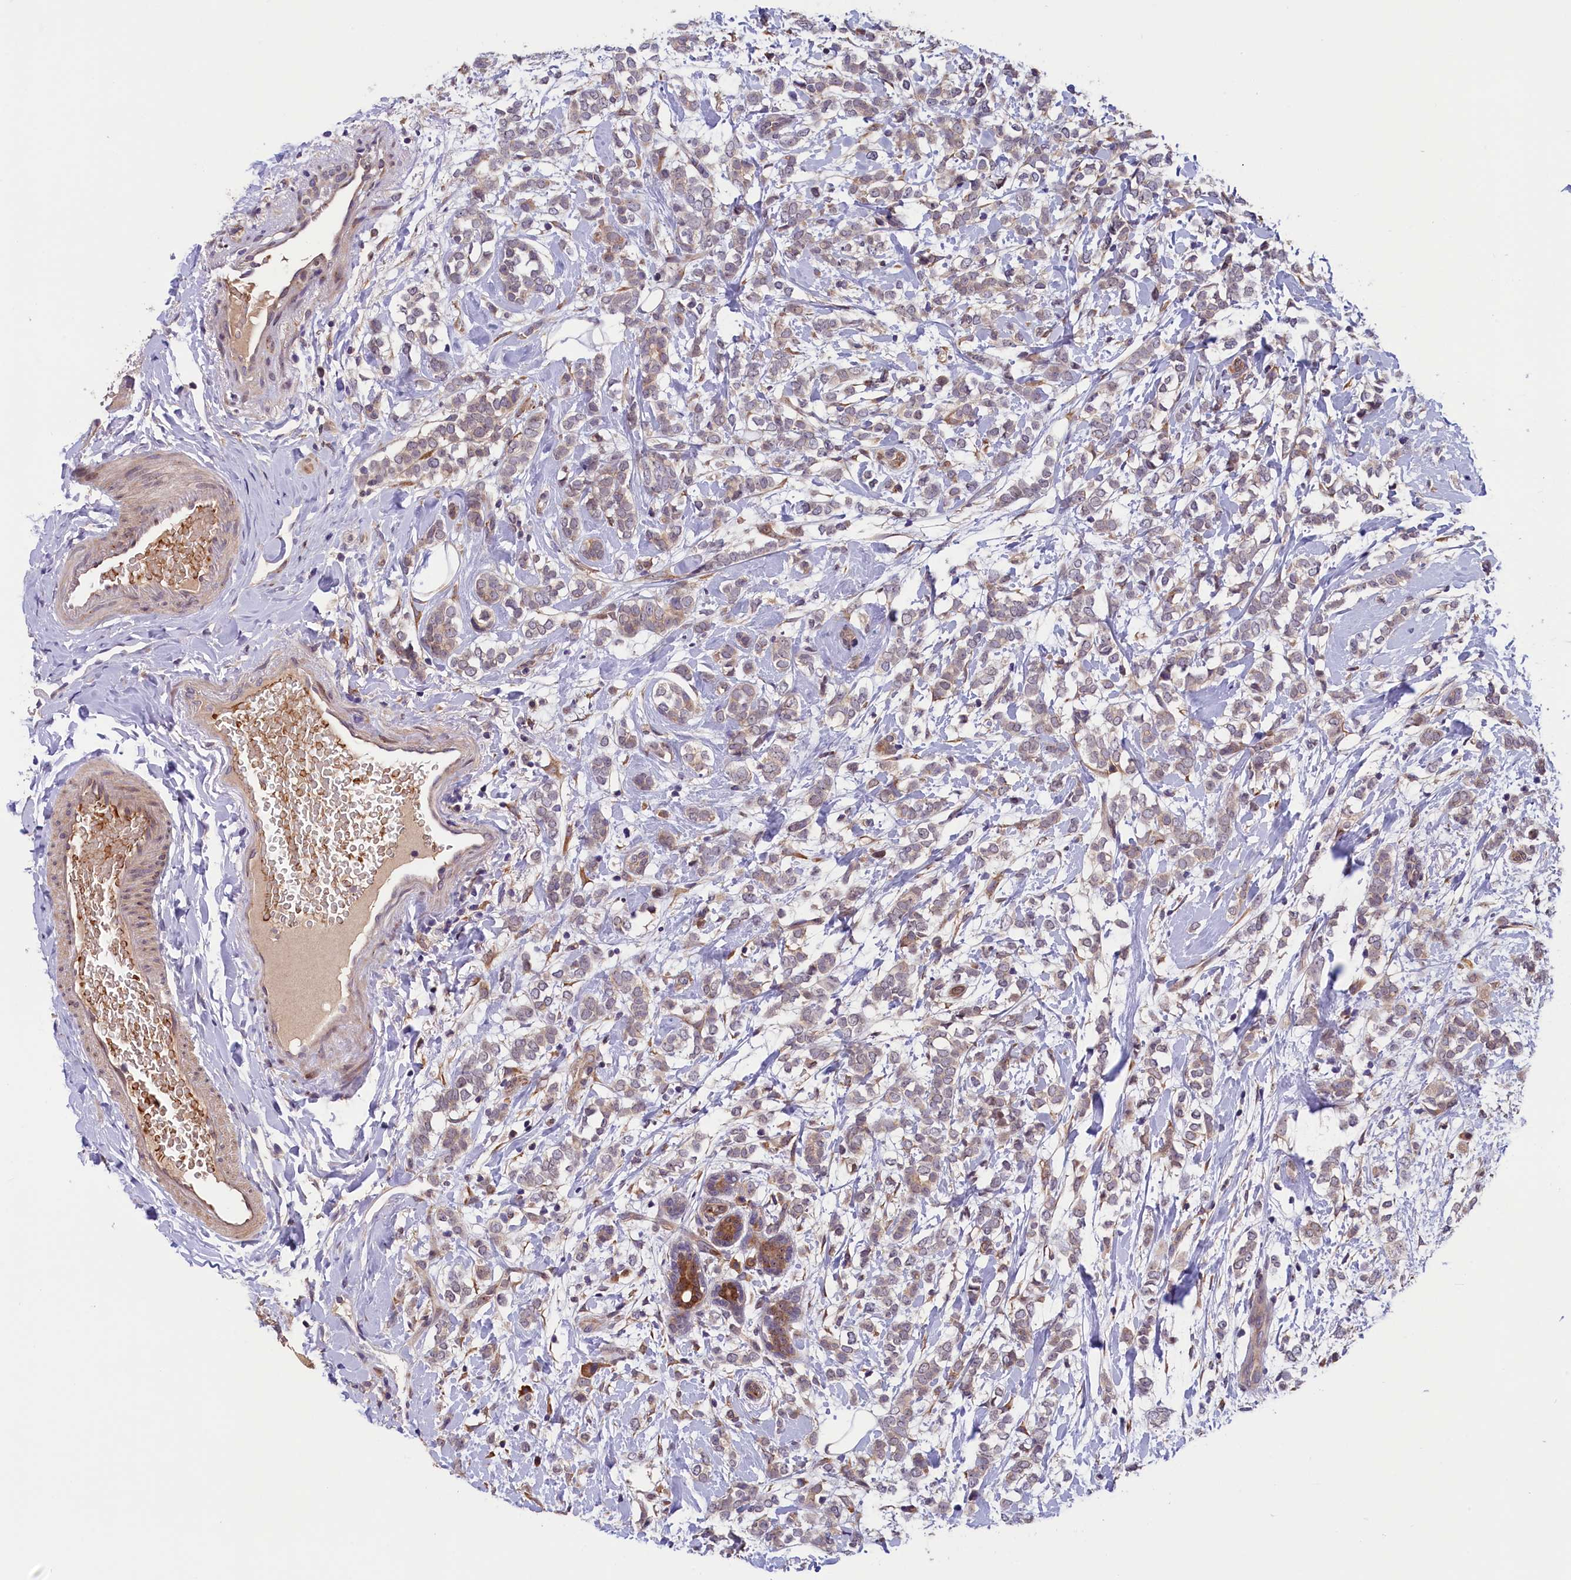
{"staining": {"intensity": "weak", "quantity": "25%-75%", "location": "cytoplasmic/membranous"}, "tissue": "breast cancer", "cell_type": "Tumor cells", "image_type": "cancer", "snomed": [{"axis": "morphology", "description": "Normal tissue, NOS"}, {"axis": "morphology", "description": "Lobular carcinoma"}, {"axis": "topography", "description": "Breast"}], "caption": "Brown immunohistochemical staining in human breast cancer (lobular carcinoma) reveals weak cytoplasmic/membranous expression in approximately 25%-75% of tumor cells. (IHC, brightfield microscopy, high magnification).", "gene": "CCDC9B", "patient": {"sex": "female", "age": 47}}